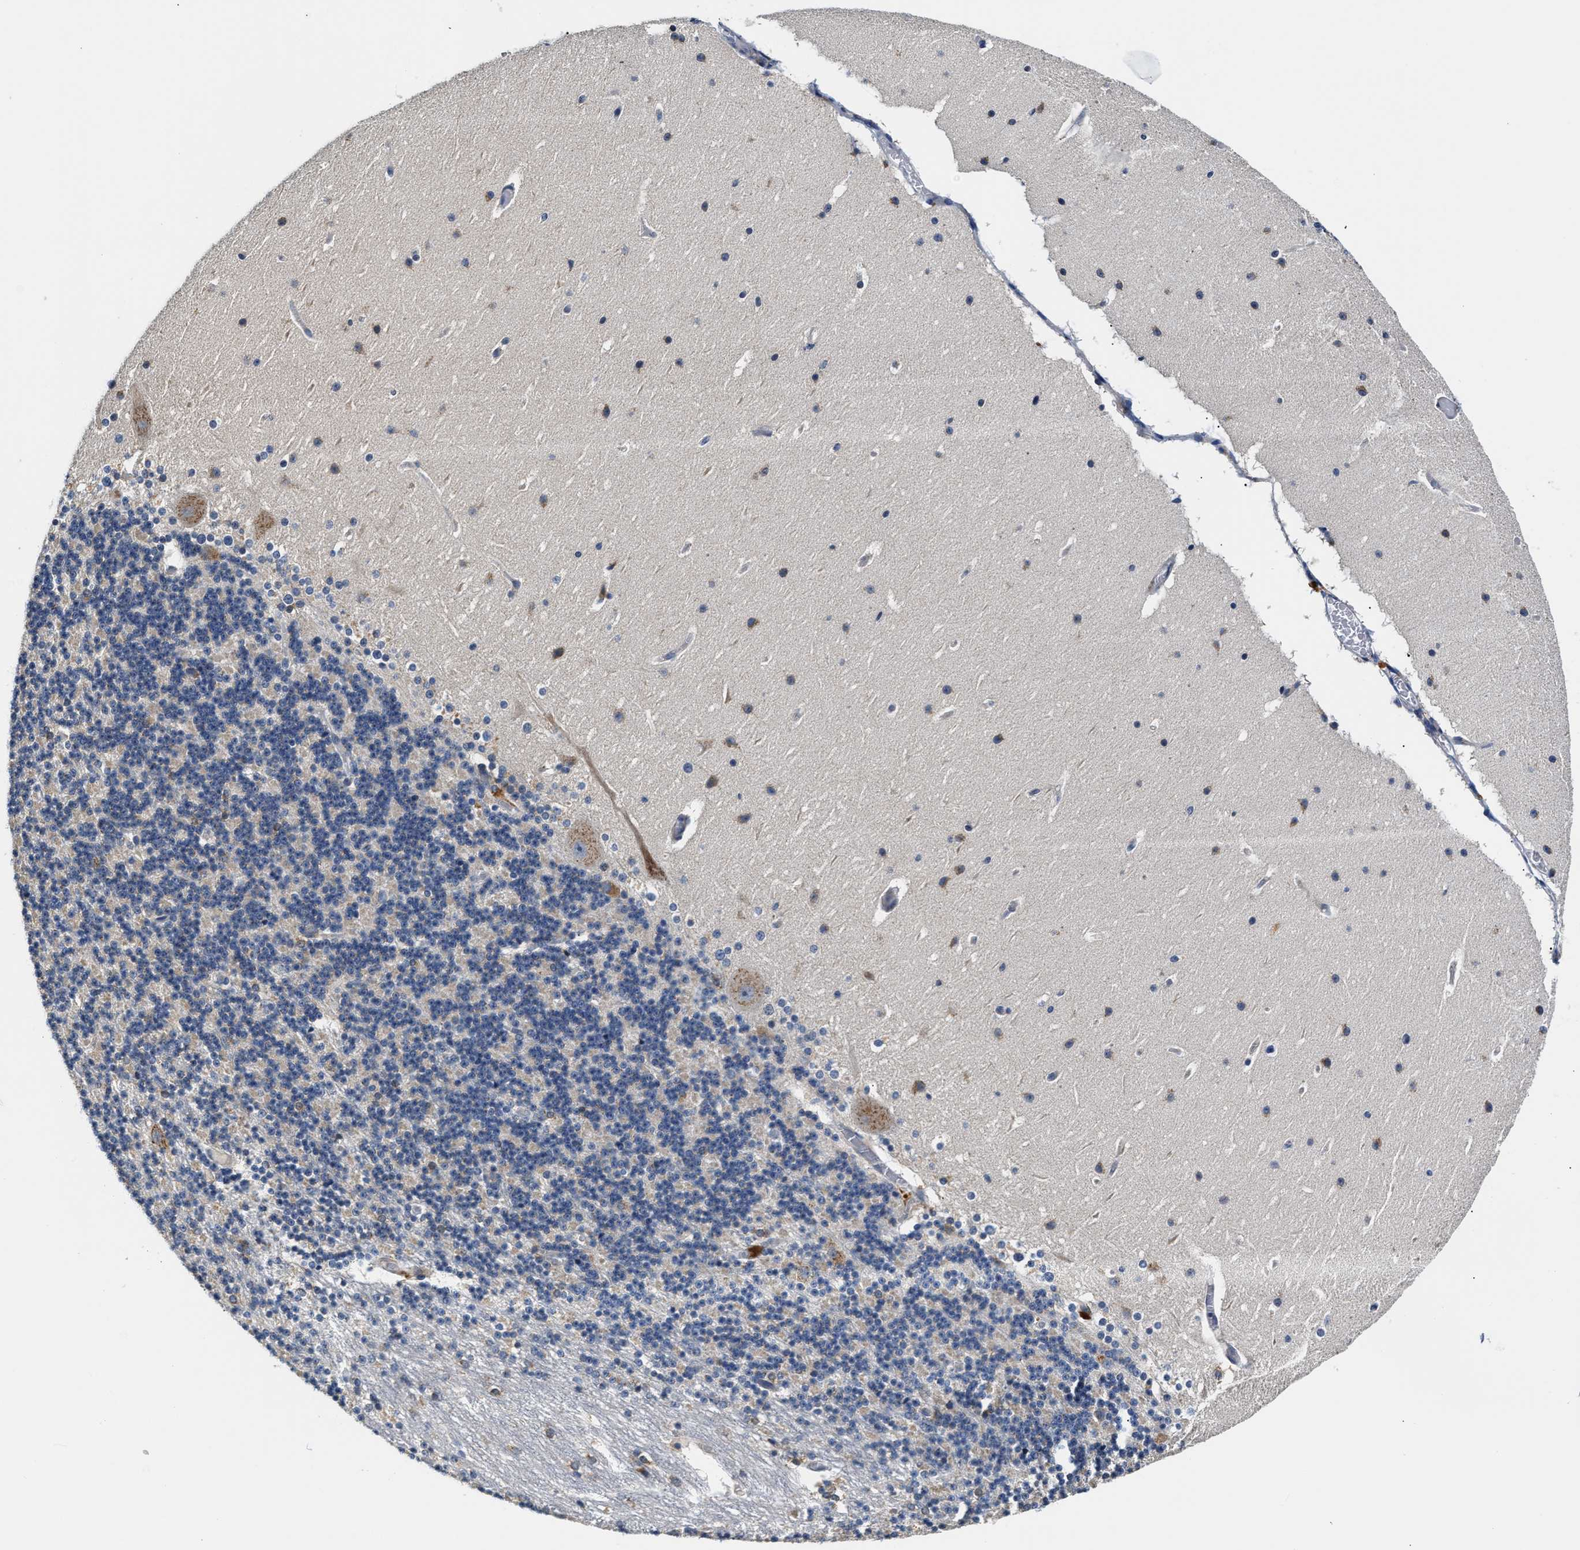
{"staining": {"intensity": "negative", "quantity": "none", "location": "none"}, "tissue": "cerebellum", "cell_type": "Cells in granular layer", "image_type": "normal", "snomed": [{"axis": "morphology", "description": "Normal tissue, NOS"}, {"axis": "topography", "description": "Cerebellum"}], "caption": "A high-resolution photomicrograph shows immunohistochemistry staining of benign cerebellum, which shows no significant staining in cells in granular layer.", "gene": "FAM185A", "patient": {"sex": "female", "age": 19}}